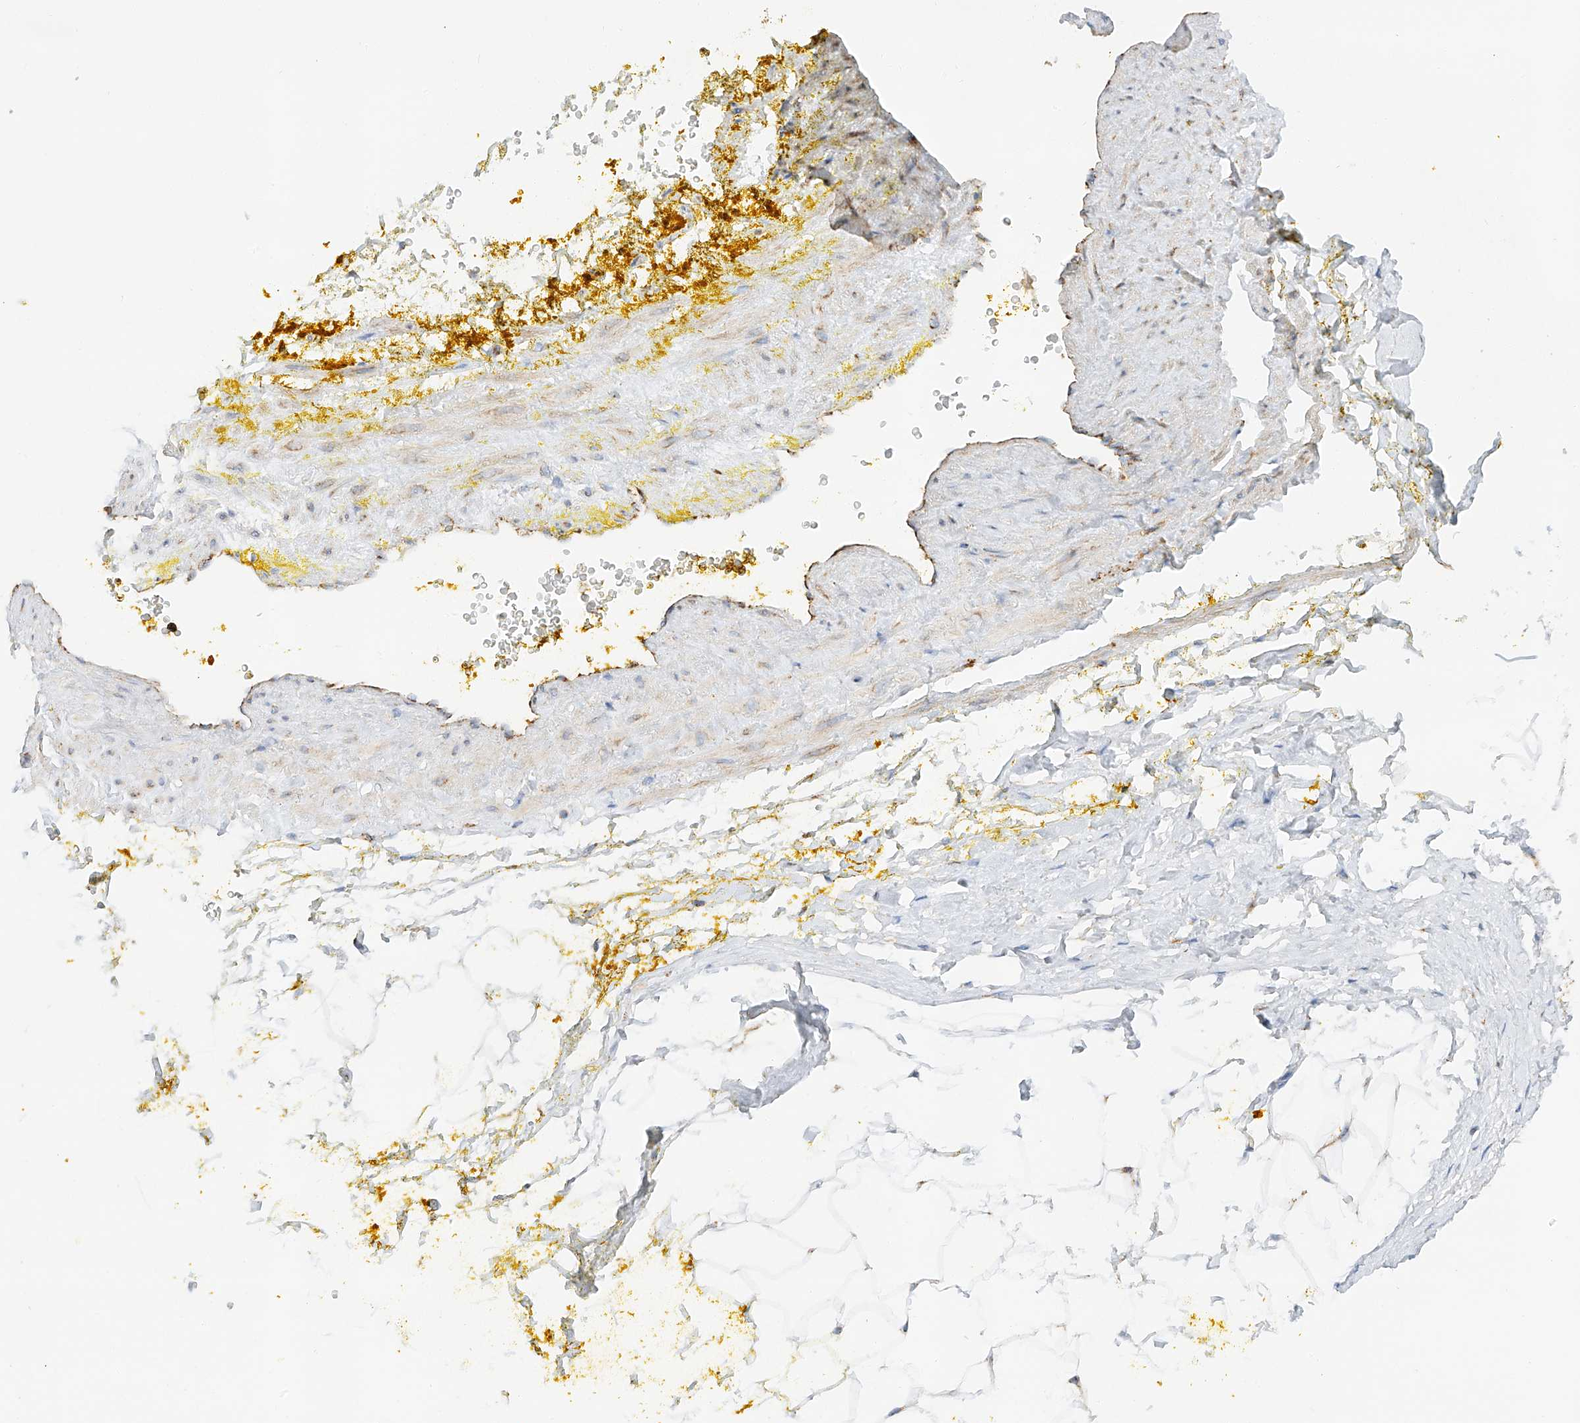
{"staining": {"intensity": "negative", "quantity": "none", "location": "none"}, "tissue": "adipose tissue", "cell_type": "Adipocytes", "image_type": "normal", "snomed": [{"axis": "morphology", "description": "Normal tissue, NOS"}, {"axis": "morphology", "description": "Adenocarcinoma, Low grade"}, {"axis": "topography", "description": "Prostate"}, {"axis": "topography", "description": "Peripheral nerve tissue"}], "caption": "An immunohistochemistry (IHC) image of normal adipose tissue is shown. There is no staining in adipocytes of adipose tissue. (Brightfield microscopy of DAB (3,3'-diaminobenzidine) immunohistochemistry at high magnification).", "gene": "TTC27", "patient": {"sex": "male", "age": 63}}